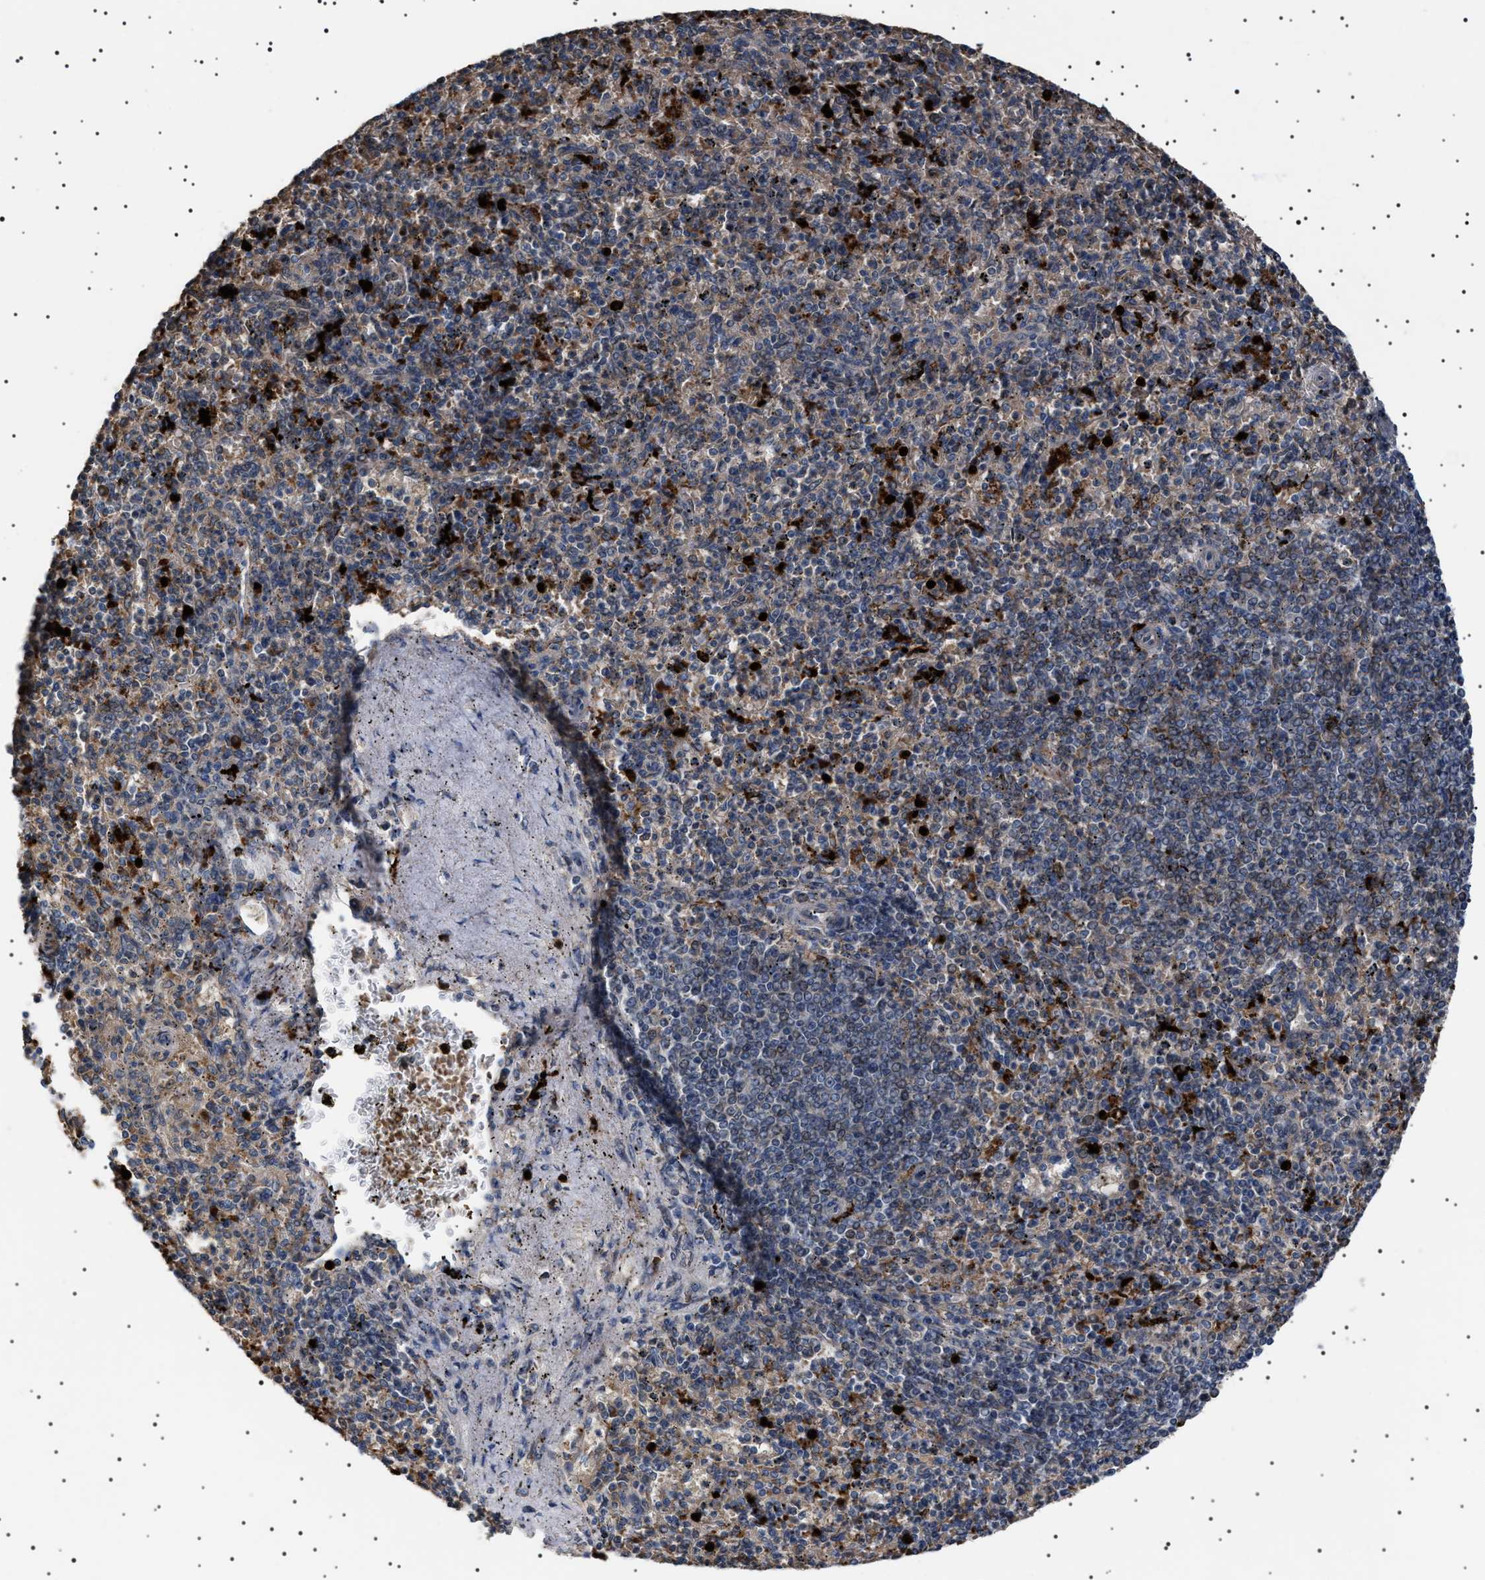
{"staining": {"intensity": "weak", "quantity": "25%-75%", "location": "cytoplasmic/membranous"}, "tissue": "spleen", "cell_type": "Cells in red pulp", "image_type": "normal", "snomed": [{"axis": "morphology", "description": "Normal tissue, NOS"}, {"axis": "topography", "description": "Spleen"}], "caption": "Immunohistochemistry of unremarkable human spleen shows low levels of weak cytoplasmic/membranous staining in approximately 25%-75% of cells in red pulp.", "gene": "PTRH1", "patient": {"sex": "male", "age": 72}}